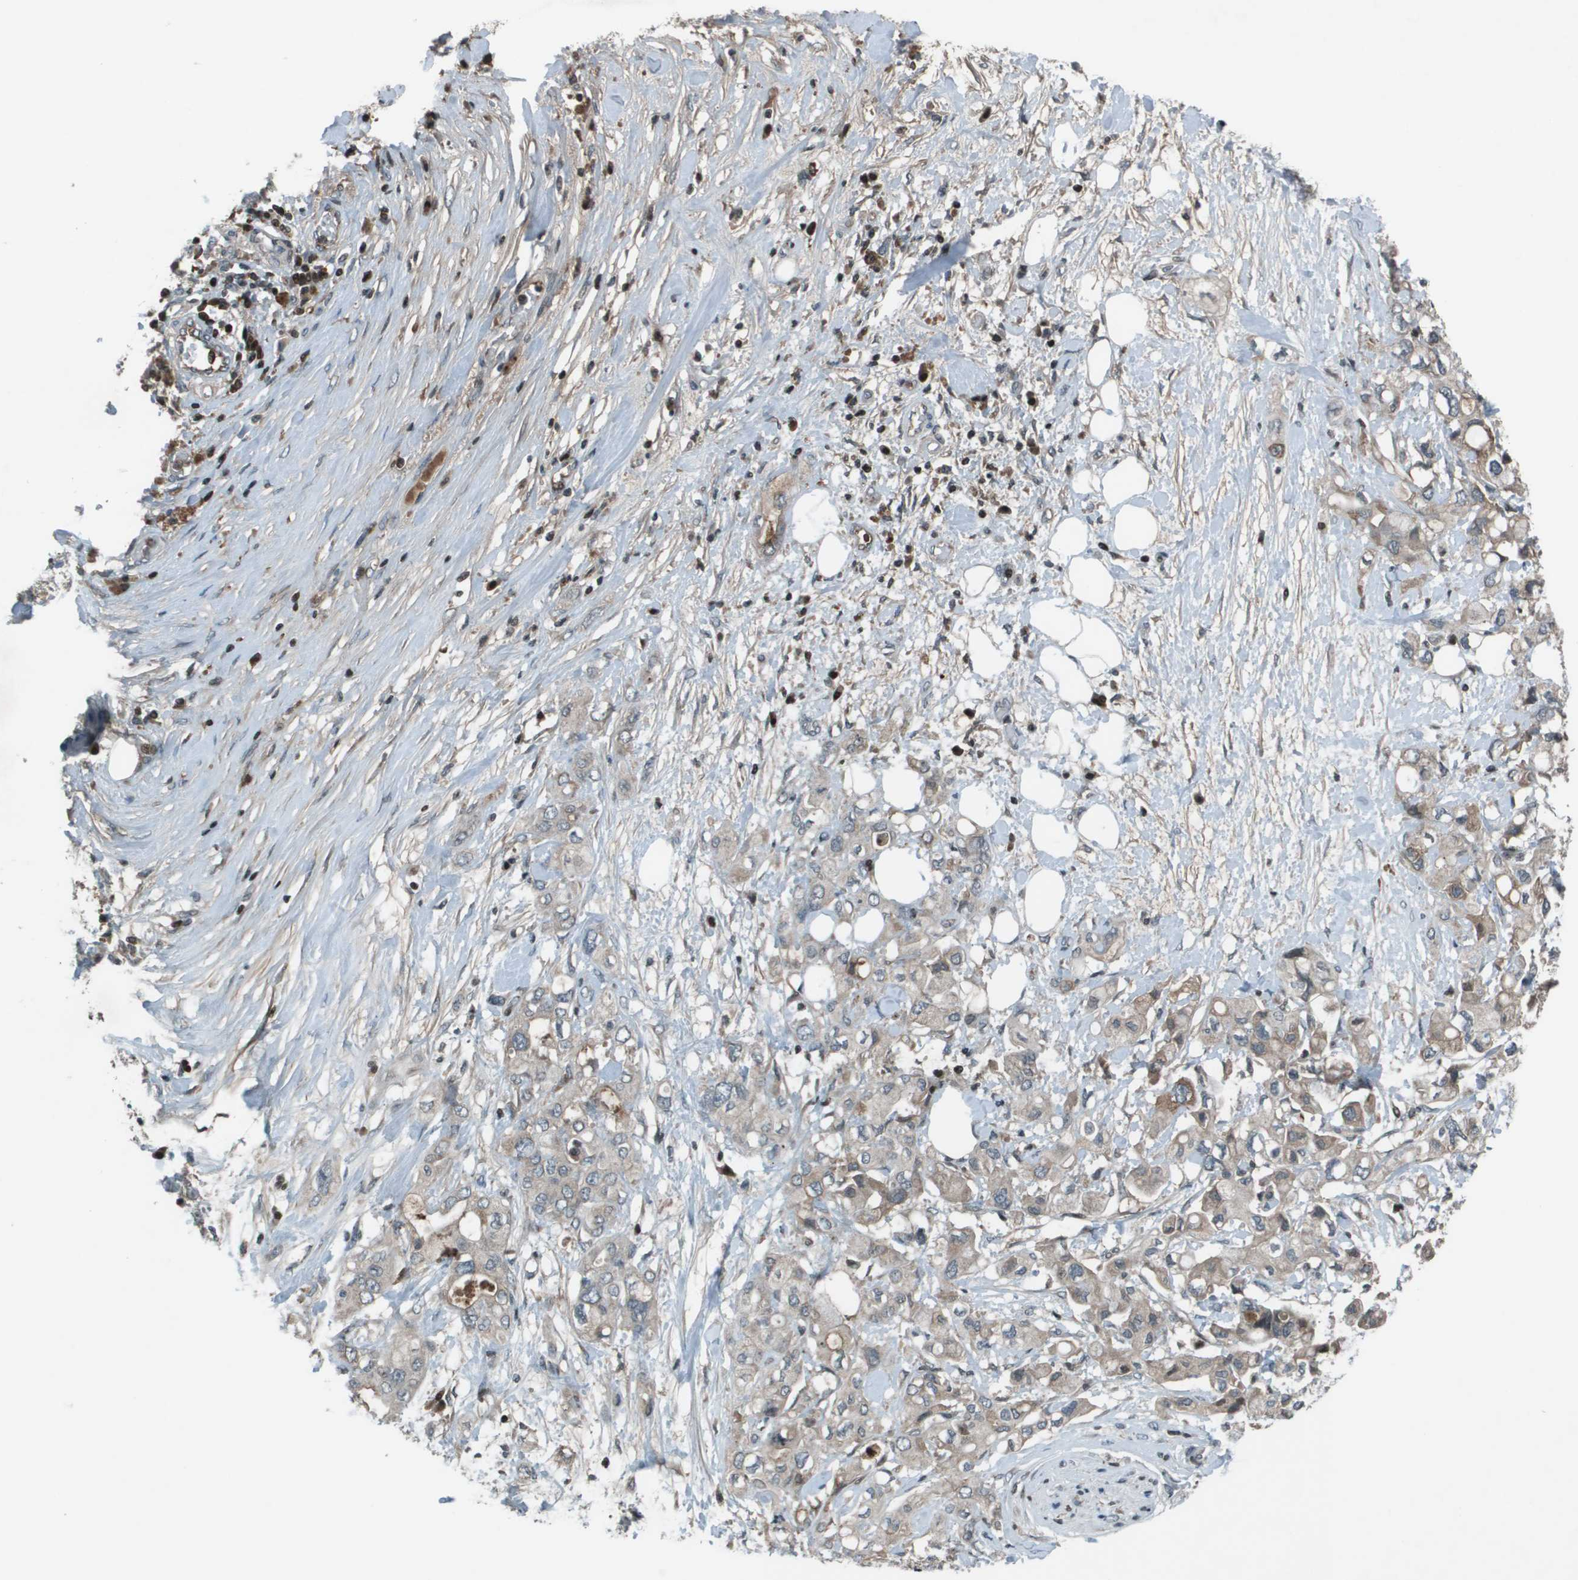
{"staining": {"intensity": "weak", "quantity": "25%-75%", "location": "cytoplasmic/membranous"}, "tissue": "pancreatic cancer", "cell_type": "Tumor cells", "image_type": "cancer", "snomed": [{"axis": "morphology", "description": "Adenocarcinoma, NOS"}, {"axis": "topography", "description": "Pancreas"}], "caption": "Adenocarcinoma (pancreatic) tissue demonstrates weak cytoplasmic/membranous positivity in approximately 25%-75% of tumor cells", "gene": "CXCL12", "patient": {"sex": "female", "age": 56}}